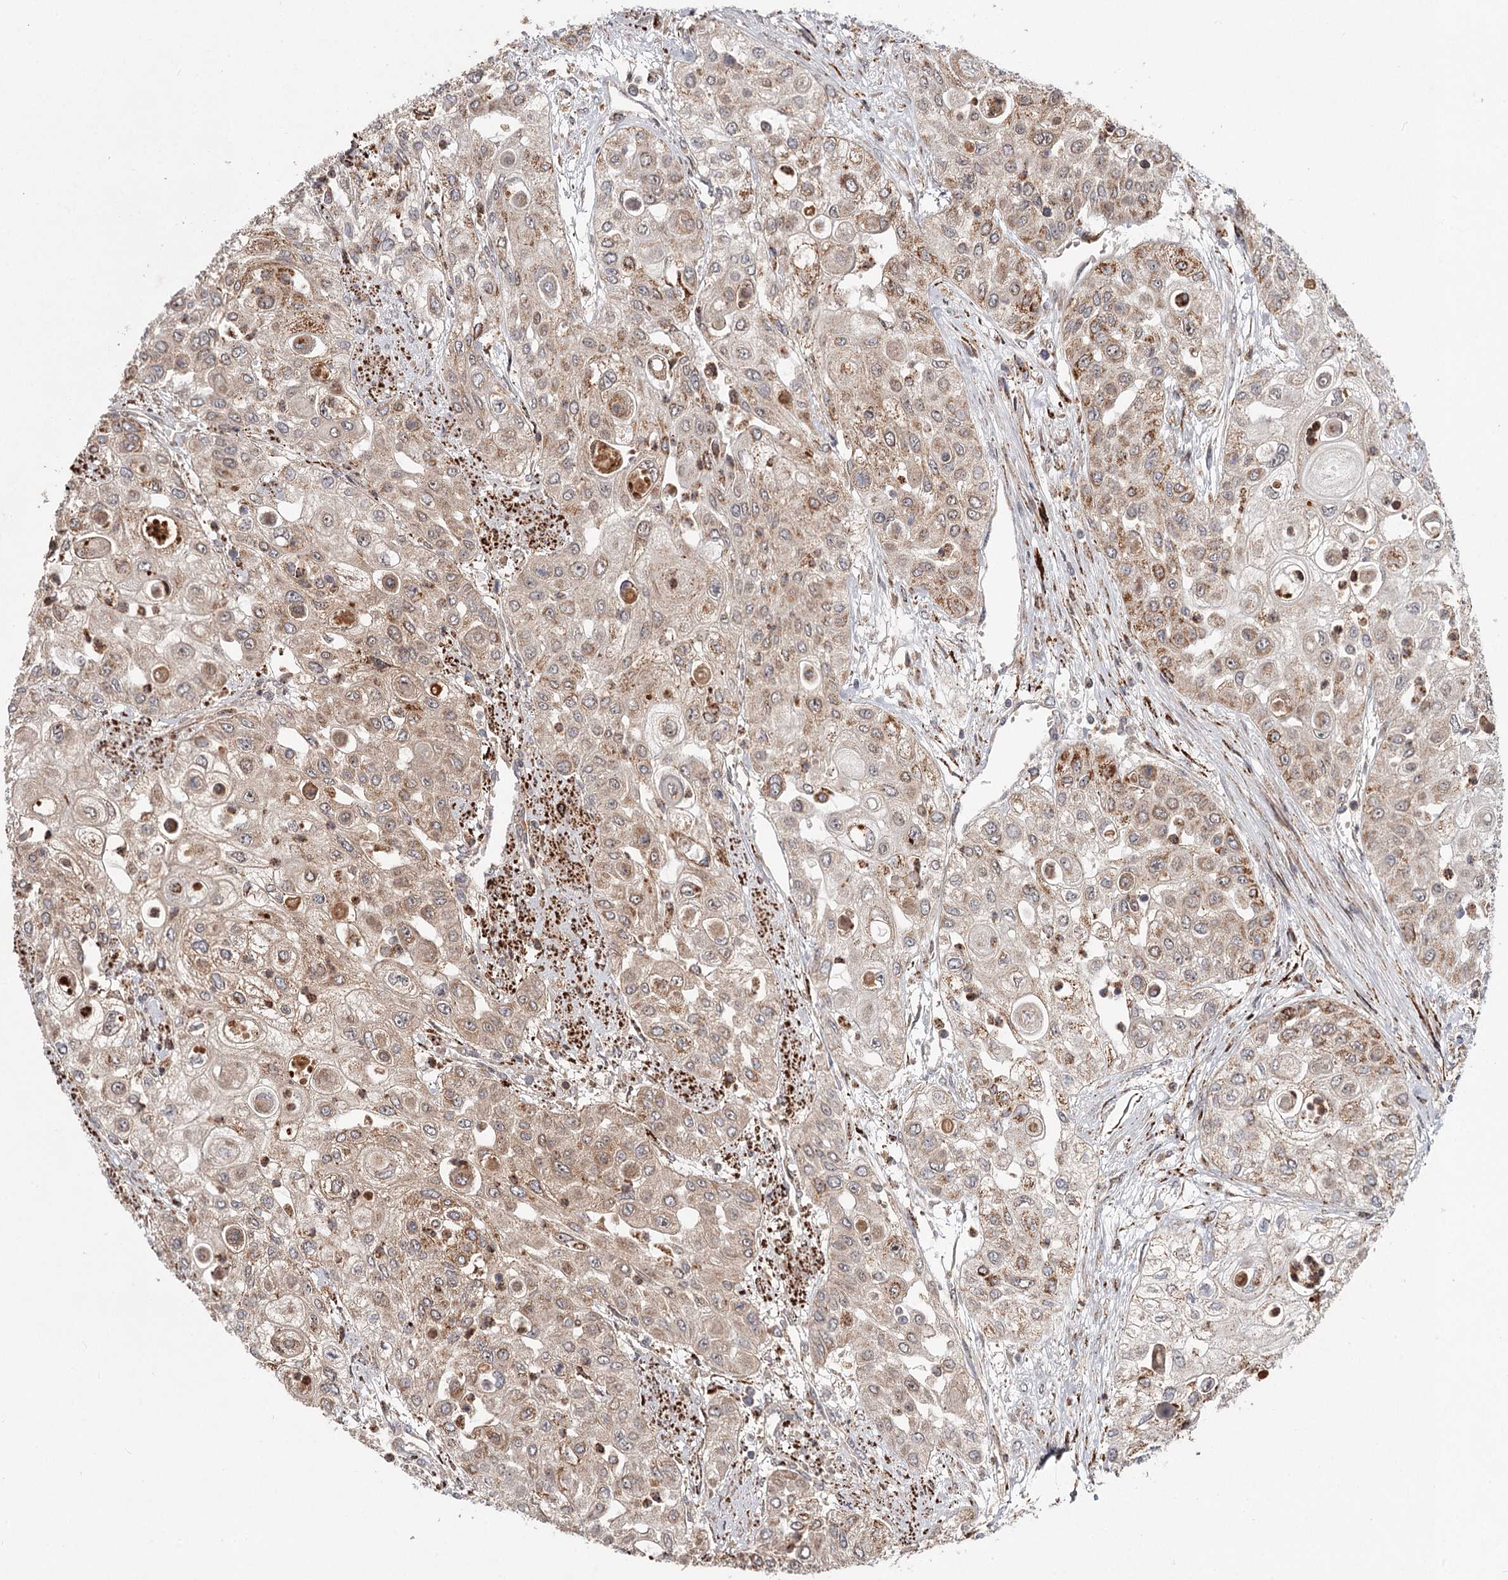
{"staining": {"intensity": "weak", "quantity": ">75%", "location": "cytoplasmic/membranous"}, "tissue": "urothelial cancer", "cell_type": "Tumor cells", "image_type": "cancer", "snomed": [{"axis": "morphology", "description": "Urothelial carcinoma, High grade"}, {"axis": "topography", "description": "Urinary bladder"}], "caption": "This photomicrograph displays high-grade urothelial carcinoma stained with immunohistochemistry to label a protein in brown. The cytoplasmic/membranous of tumor cells show weak positivity for the protein. Nuclei are counter-stained blue.", "gene": "CDC123", "patient": {"sex": "female", "age": 79}}